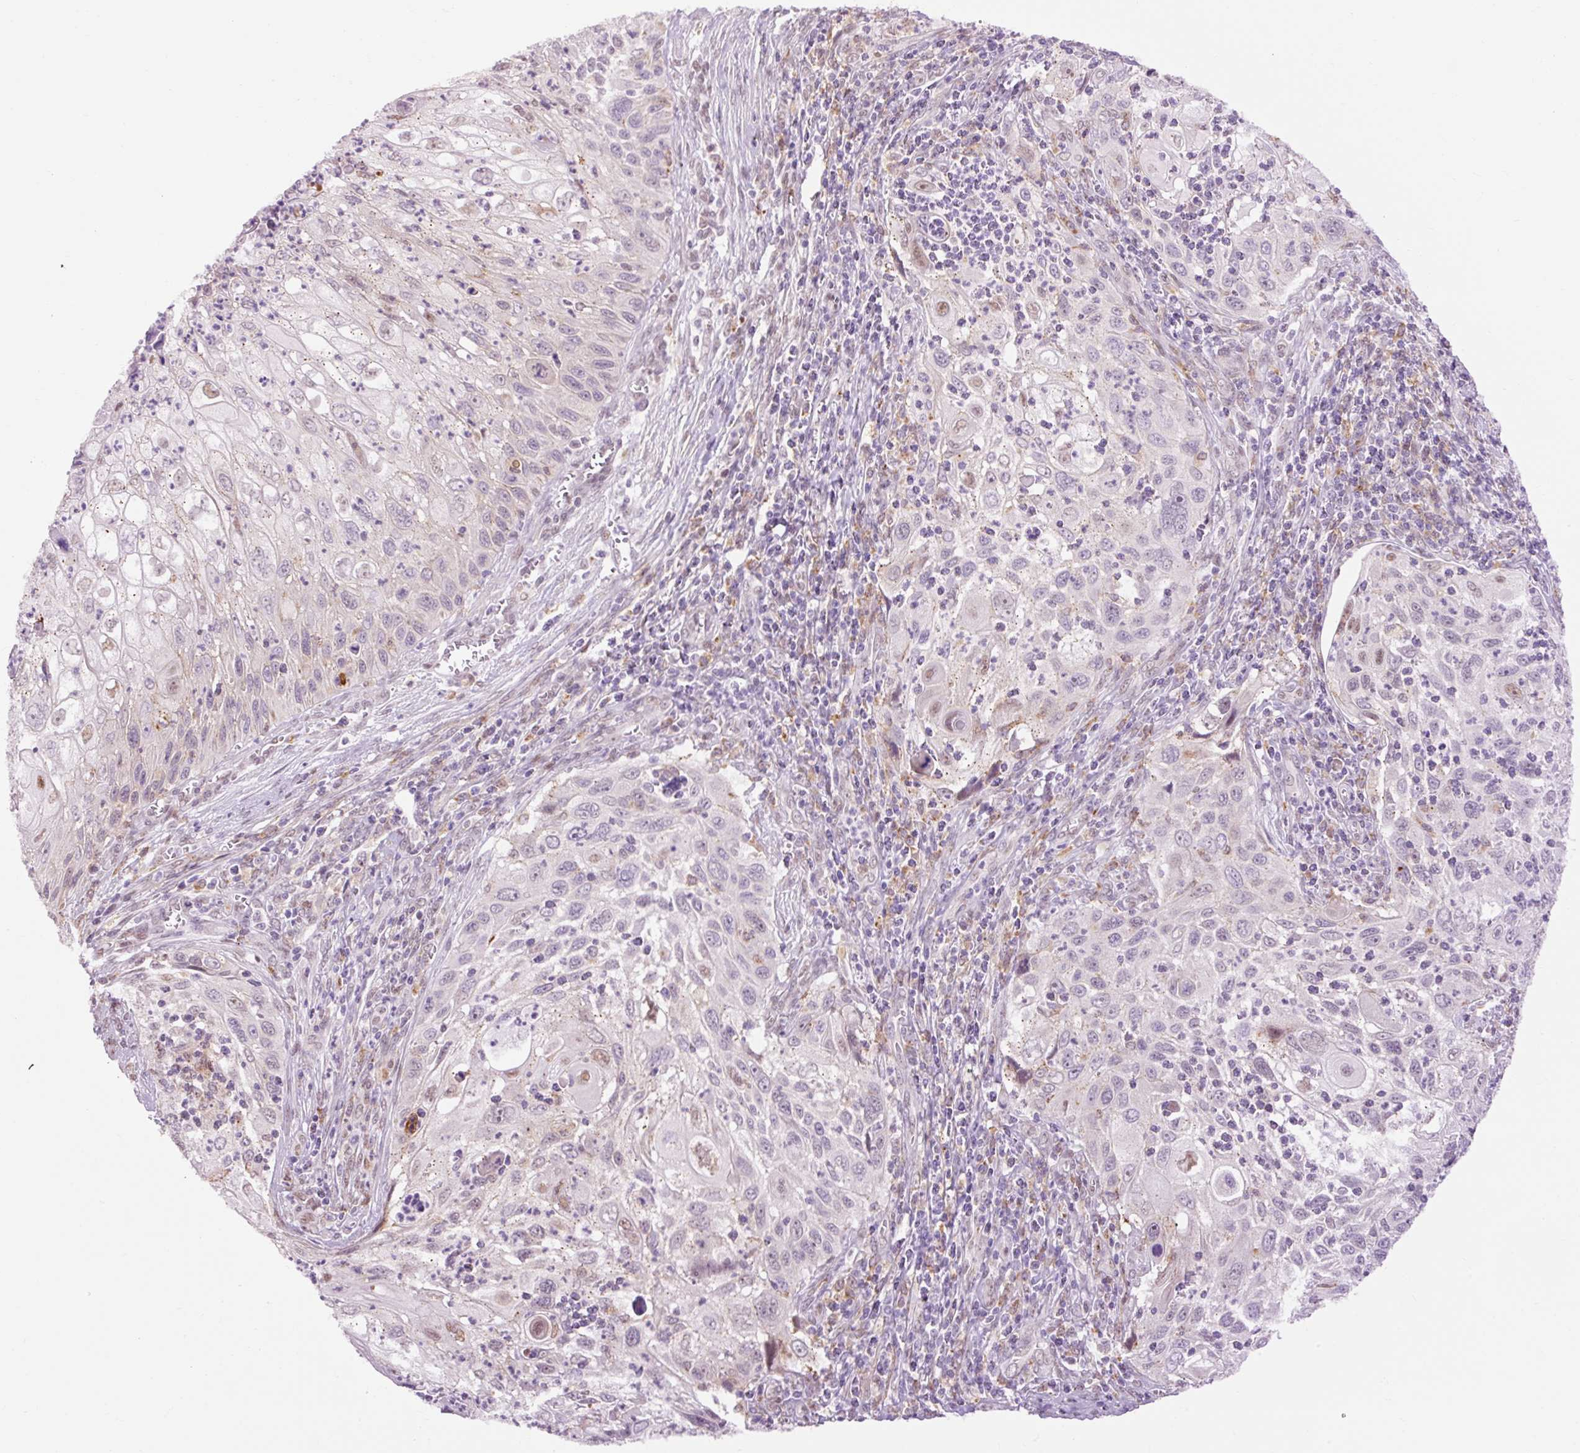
{"staining": {"intensity": "negative", "quantity": "none", "location": "none"}, "tissue": "cervical cancer", "cell_type": "Tumor cells", "image_type": "cancer", "snomed": [{"axis": "morphology", "description": "Squamous cell carcinoma, NOS"}, {"axis": "topography", "description": "Cervix"}], "caption": "An IHC photomicrograph of squamous cell carcinoma (cervical) is shown. There is no staining in tumor cells of squamous cell carcinoma (cervical).", "gene": "LY86", "patient": {"sex": "female", "age": 70}}